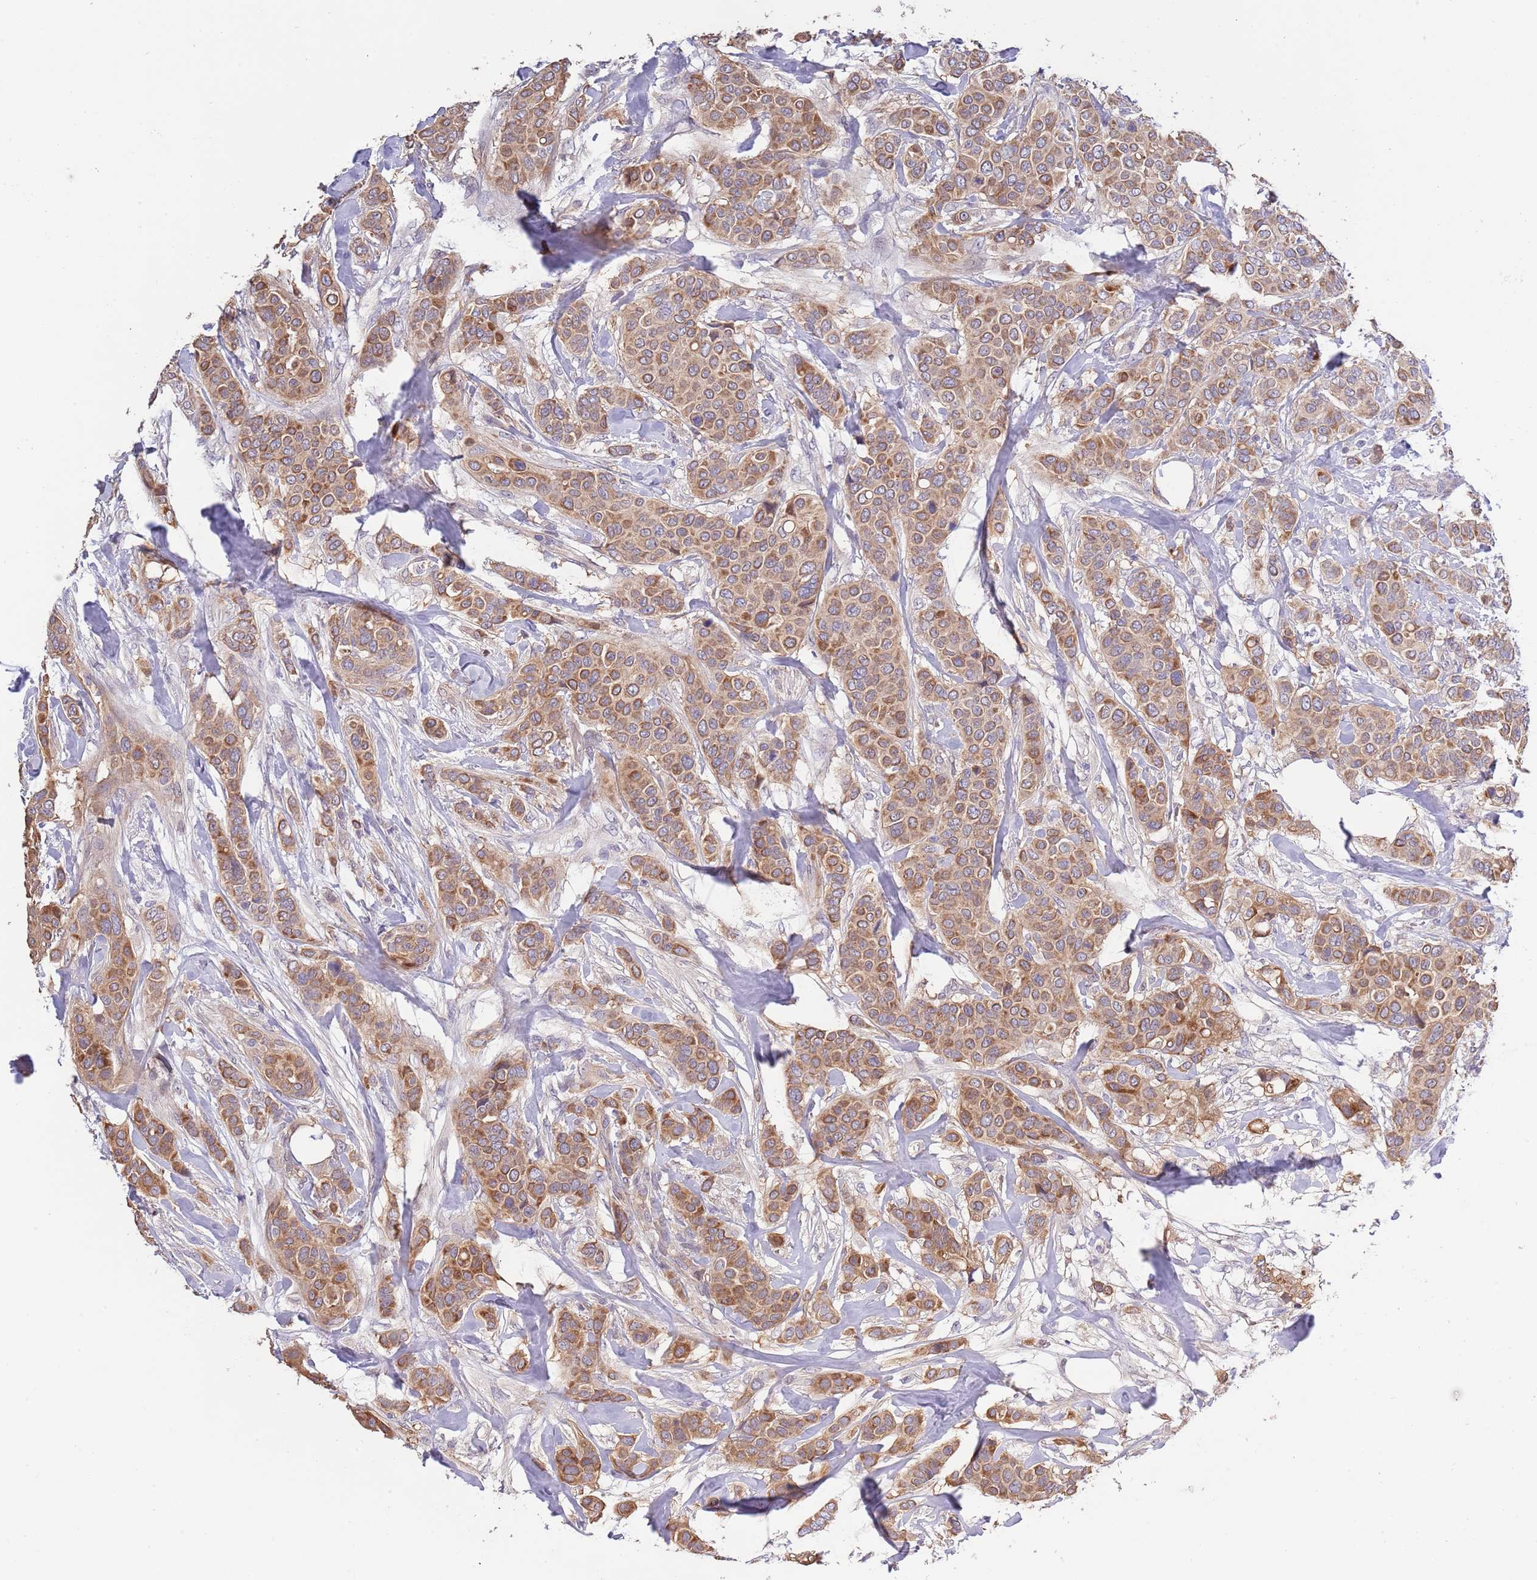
{"staining": {"intensity": "moderate", "quantity": ">75%", "location": "cytoplasmic/membranous"}, "tissue": "breast cancer", "cell_type": "Tumor cells", "image_type": "cancer", "snomed": [{"axis": "morphology", "description": "Lobular carcinoma"}, {"axis": "topography", "description": "Breast"}], "caption": "Immunohistochemical staining of human lobular carcinoma (breast) shows moderate cytoplasmic/membranous protein positivity in approximately >75% of tumor cells.", "gene": "LIPJ", "patient": {"sex": "female", "age": 51}}